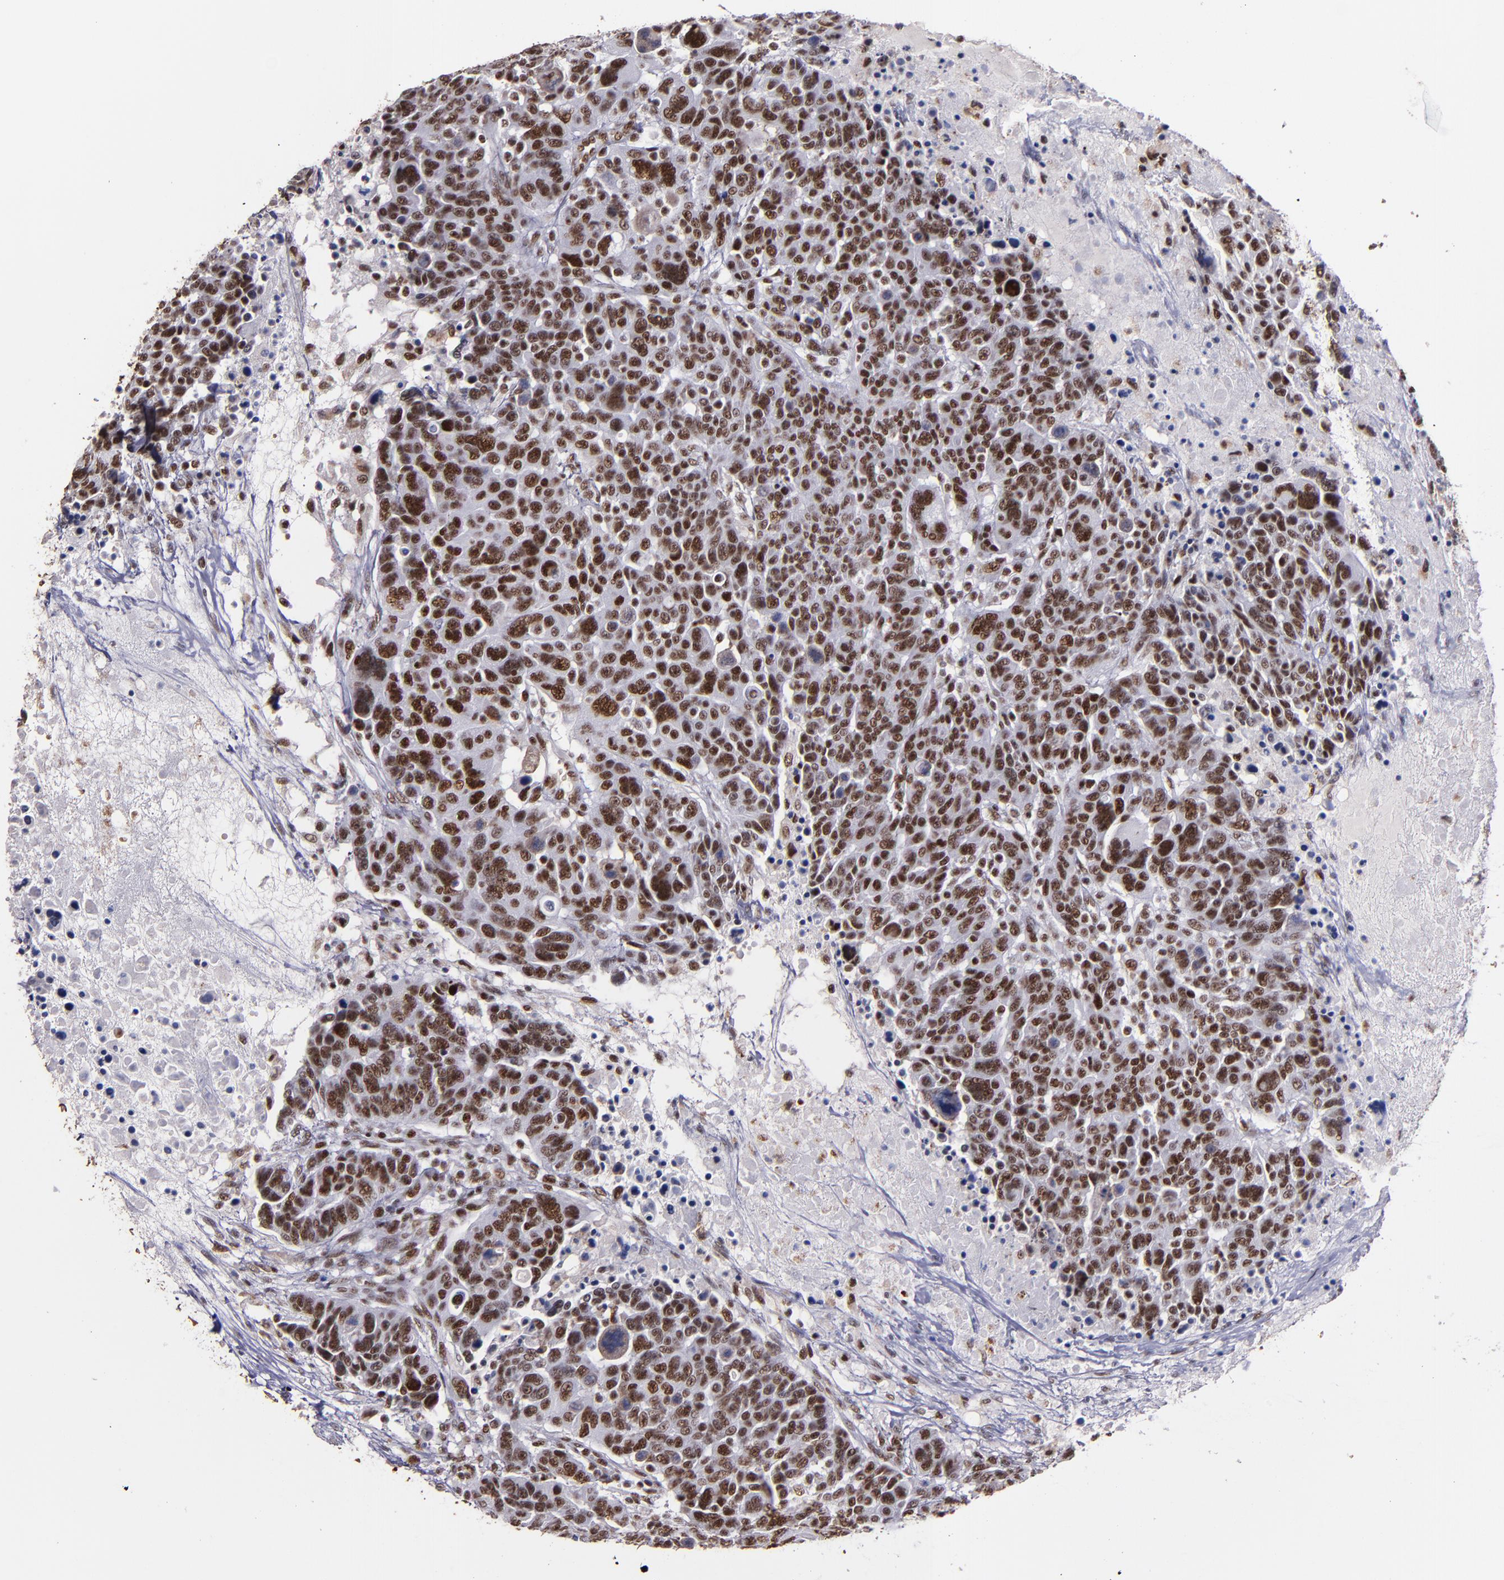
{"staining": {"intensity": "strong", "quantity": ">75%", "location": "nuclear"}, "tissue": "breast cancer", "cell_type": "Tumor cells", "image_type": "cancer", "snomed": [{"axis": "morphology", "description": "Duct carcinoma"}, {"axis": "topography", "description": "Breast"}], "caption": "DAB (3,3'-diaminobenzidine) immunohistochemical staining of breast cancer displays strong nuclear protein staining in about >75% of tumor cells.", "gene": "PPP4R3A", "patient": {"sex": "female", "age": 37}}